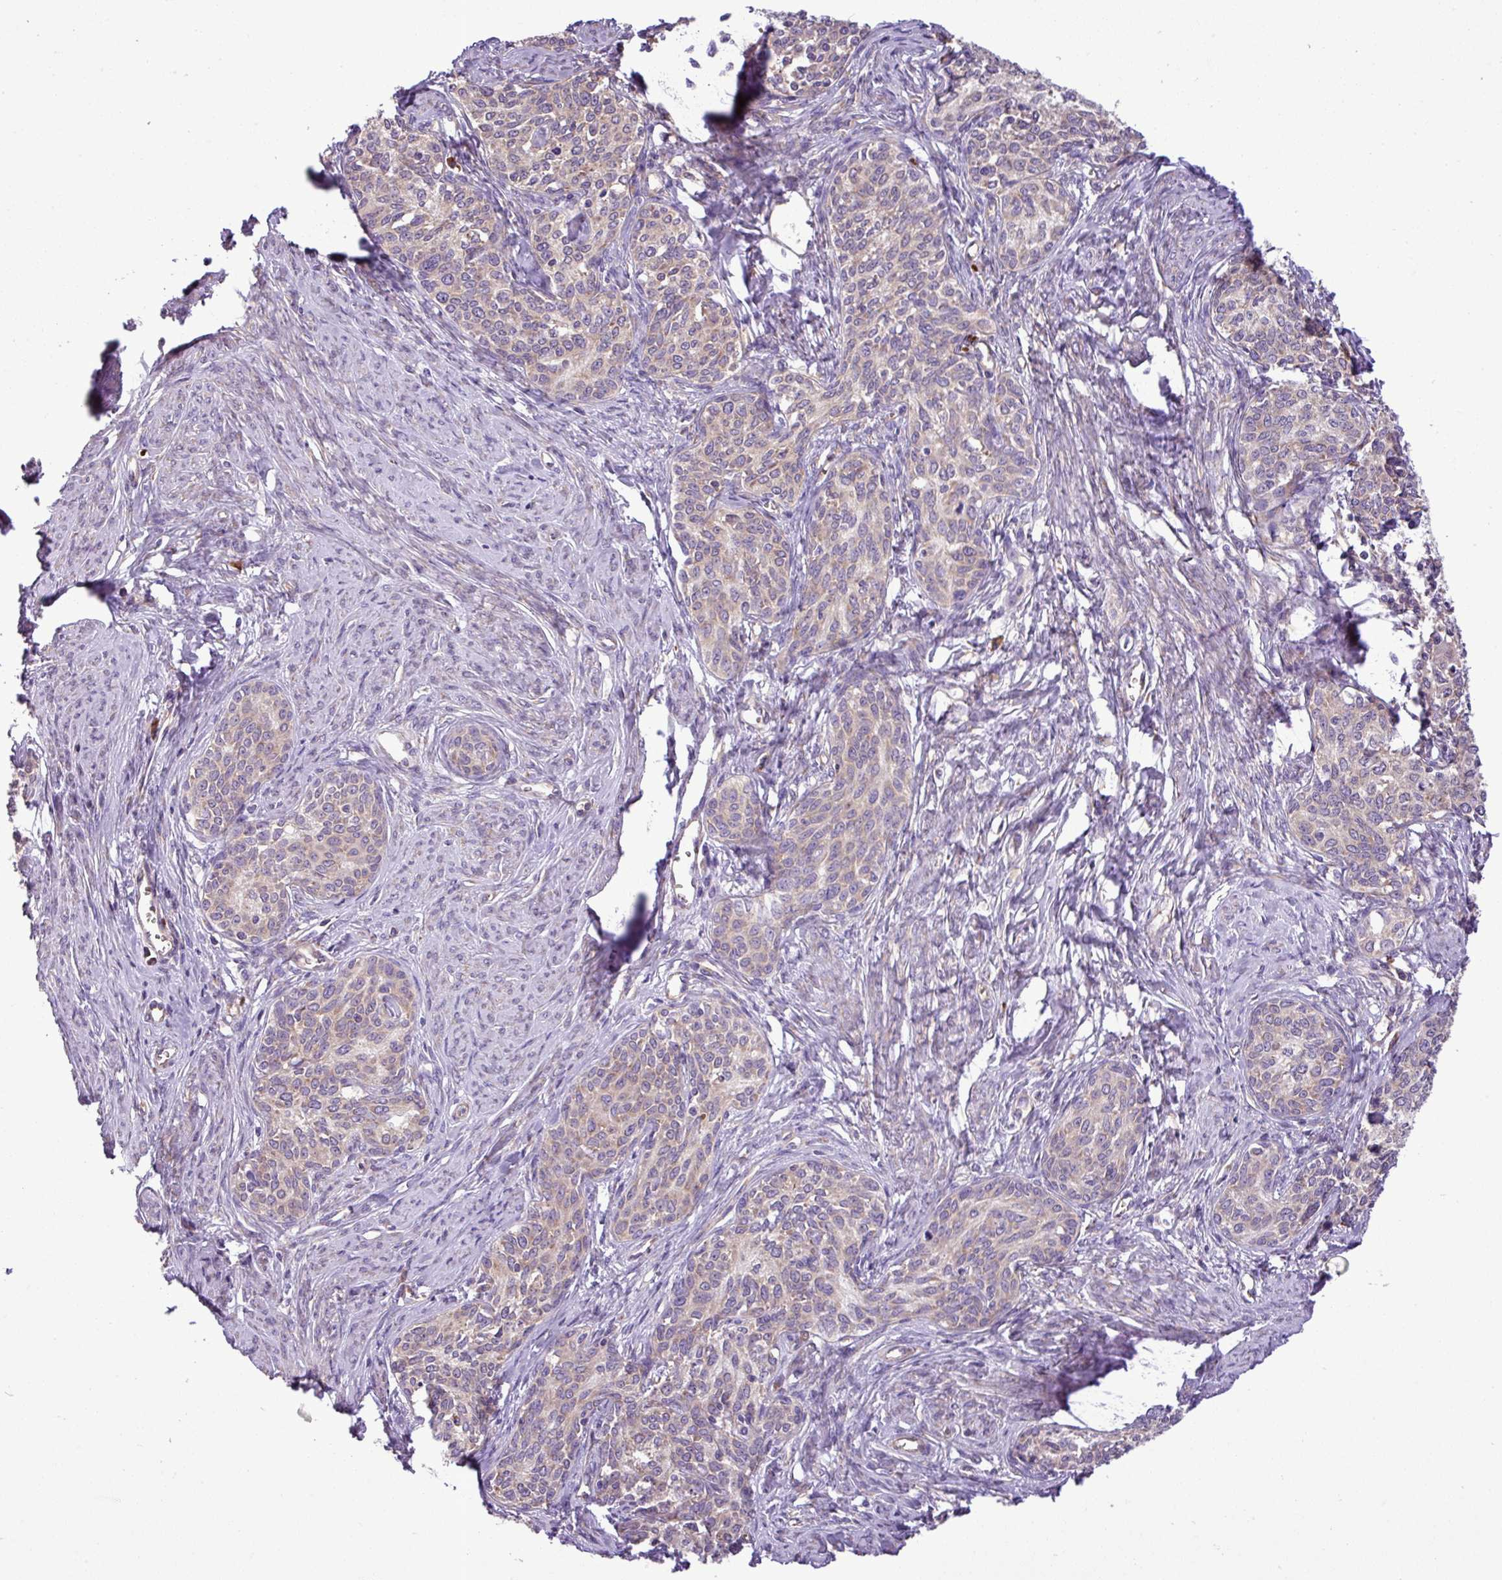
{"staining": {"intensity": "weak", "quantity": "<25%", "location": "cytoplasmic/membranous"}, "tissue": "cervical cancer", "cell_type": "Tumor cells", "image_type": "cancer", "snomed": [{"axis": "morphology", "description": "Squamous cell carcinoma, NOS"}, {"axis": "morphology", "description": "Adenocarcinoma, NOS"}, {"axis": "topography", "description": "Cervix"}], "caption": "Immunohistochemistry (IHC) of cervical cancer shows no staining in tumor cells.", "gene": "RPL13", "patient": {"sex": "female", "age": 52}}